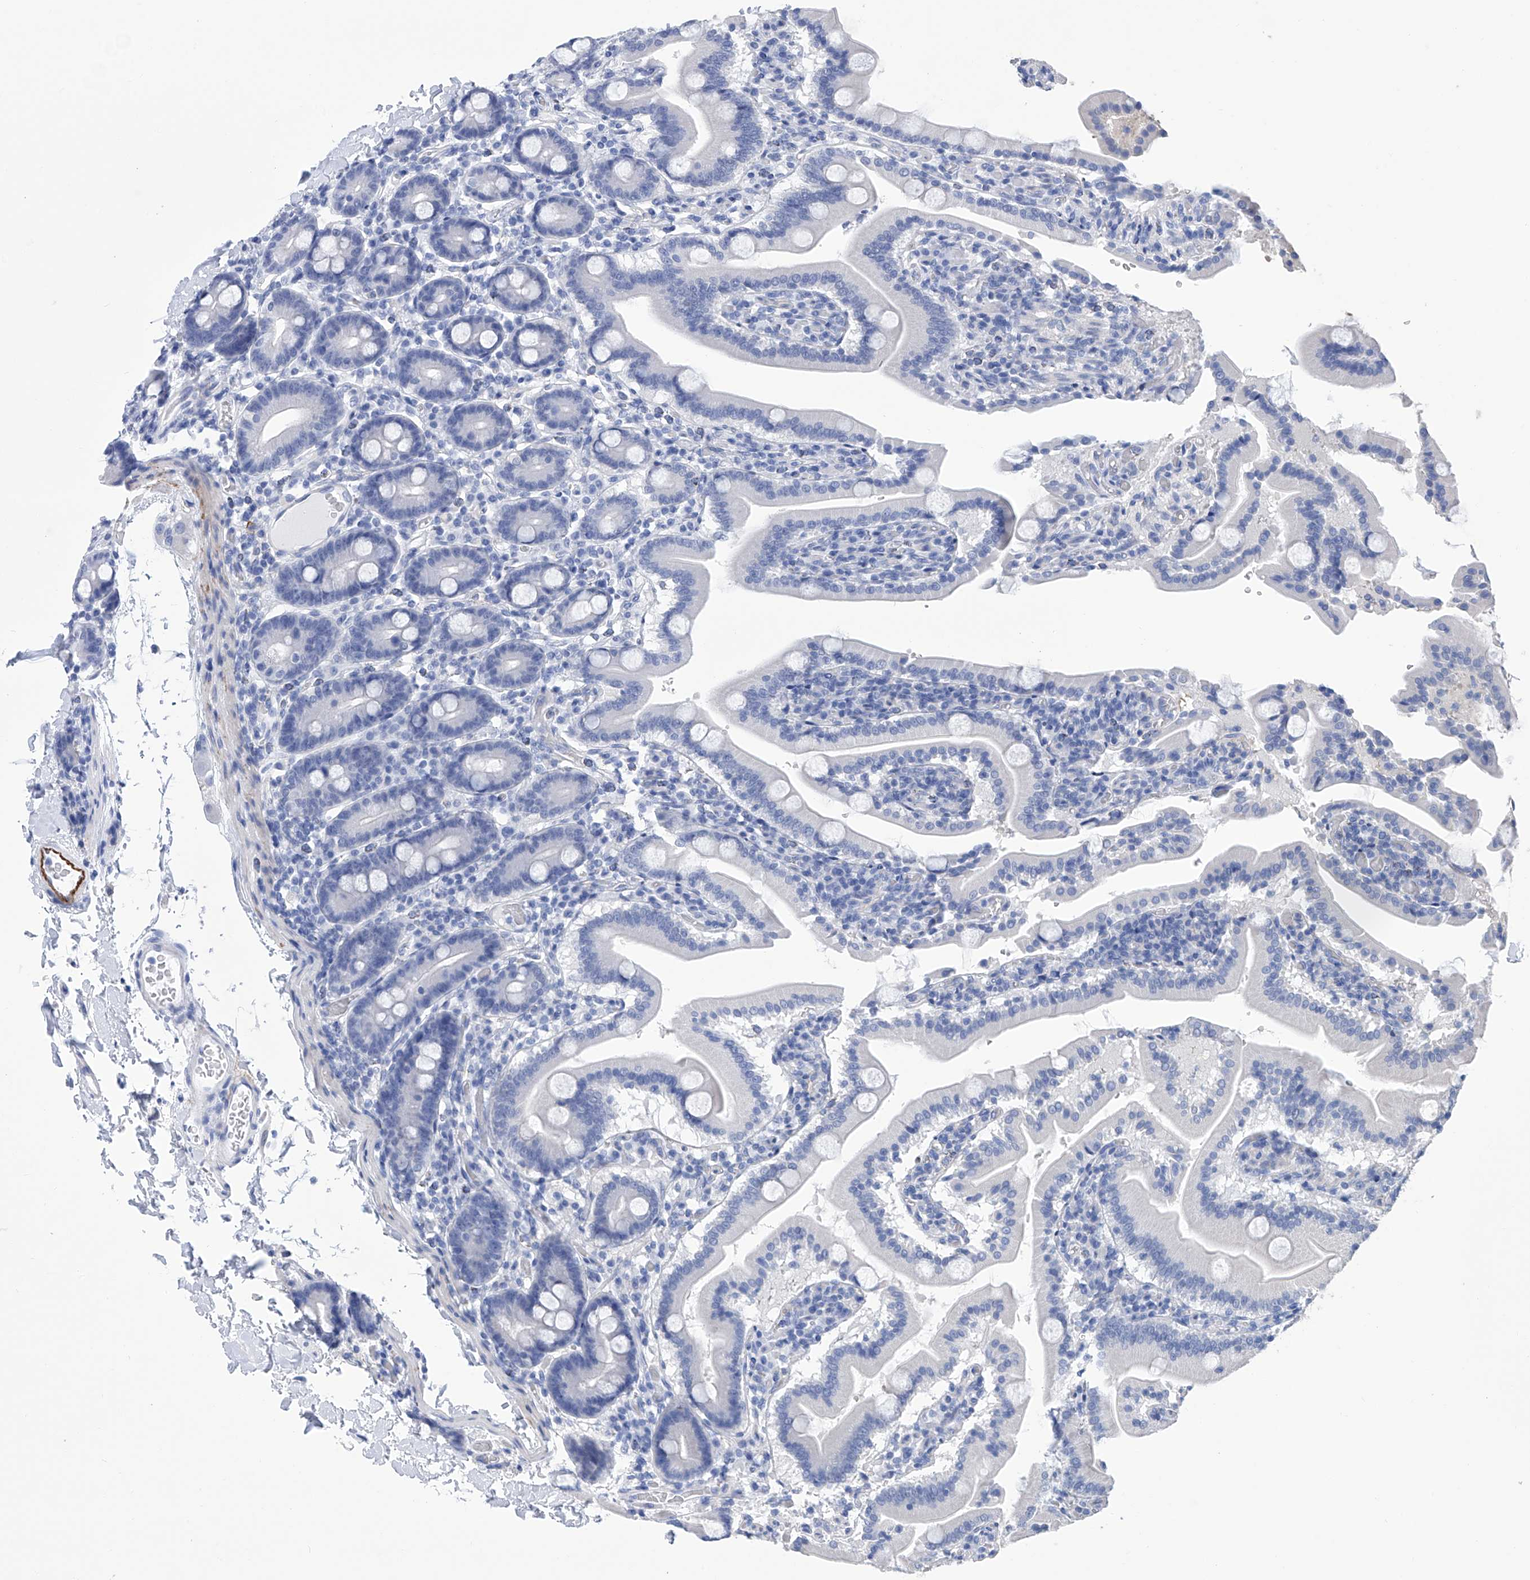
{"staining": {"intensity": "negative", "quantity": "none", "location": "none"}, "tissue": "duodenum", "cell_type": "Glandular cells", "image_type": "normal", "snomed": [{"axis": "morphology", "description": "Normal tissue, NOS"}, {"axis": "topography", "description": "Duodenum"}], "caption": "High magnification brightfield microscopy of normal duodenum stained with DAB (3,3'-diaminobenzidine) (brown) and counterstained with hematoxylin (blue): glandular cells show no significant positivity.", "gene": "SMS", "patient": {"sex": "male", "age": 55}}